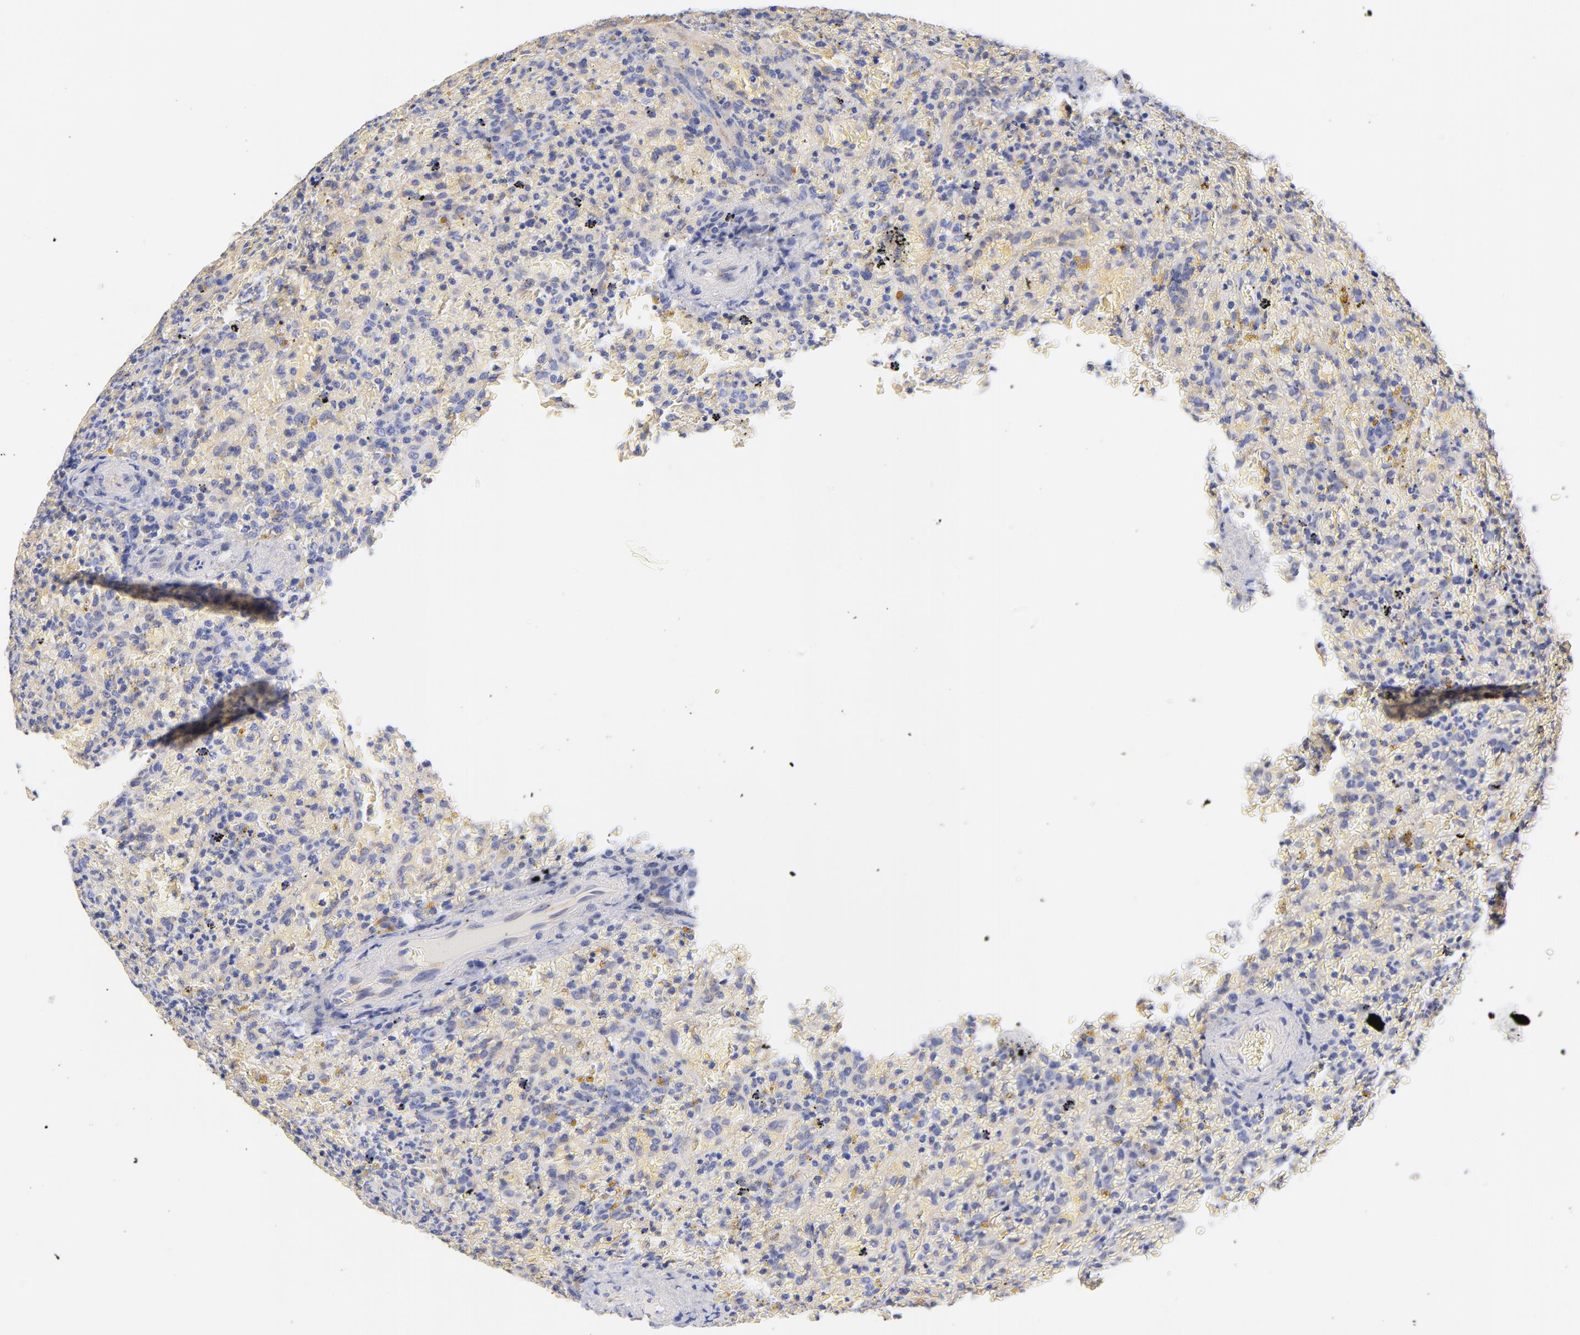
{"staining": {"intensity": "negative", "quantity": "none", "location": "none"}, "tissue": "lymphoma", "cell_type": "Tumor cells", "image_type": "cancer", "snomed": [{"axis": "morphology", "description": "Malignant lymphoma, non-Hodgkin's type, High grade"}, {"axis": "topography", "description": "Spleen"}, {"axis": "topography", "description": "Lymph node"}], "caption": "Immunohistochemistry image of human lymphoma stained for a protein (brown), which reveals no expression in tumor cells. (Brightfield microscopy of DAB immunohistochemistry (IHC) at high magnification).", "gene": "HS3ST1", "patient": {"sex": "female", "age": 70}}